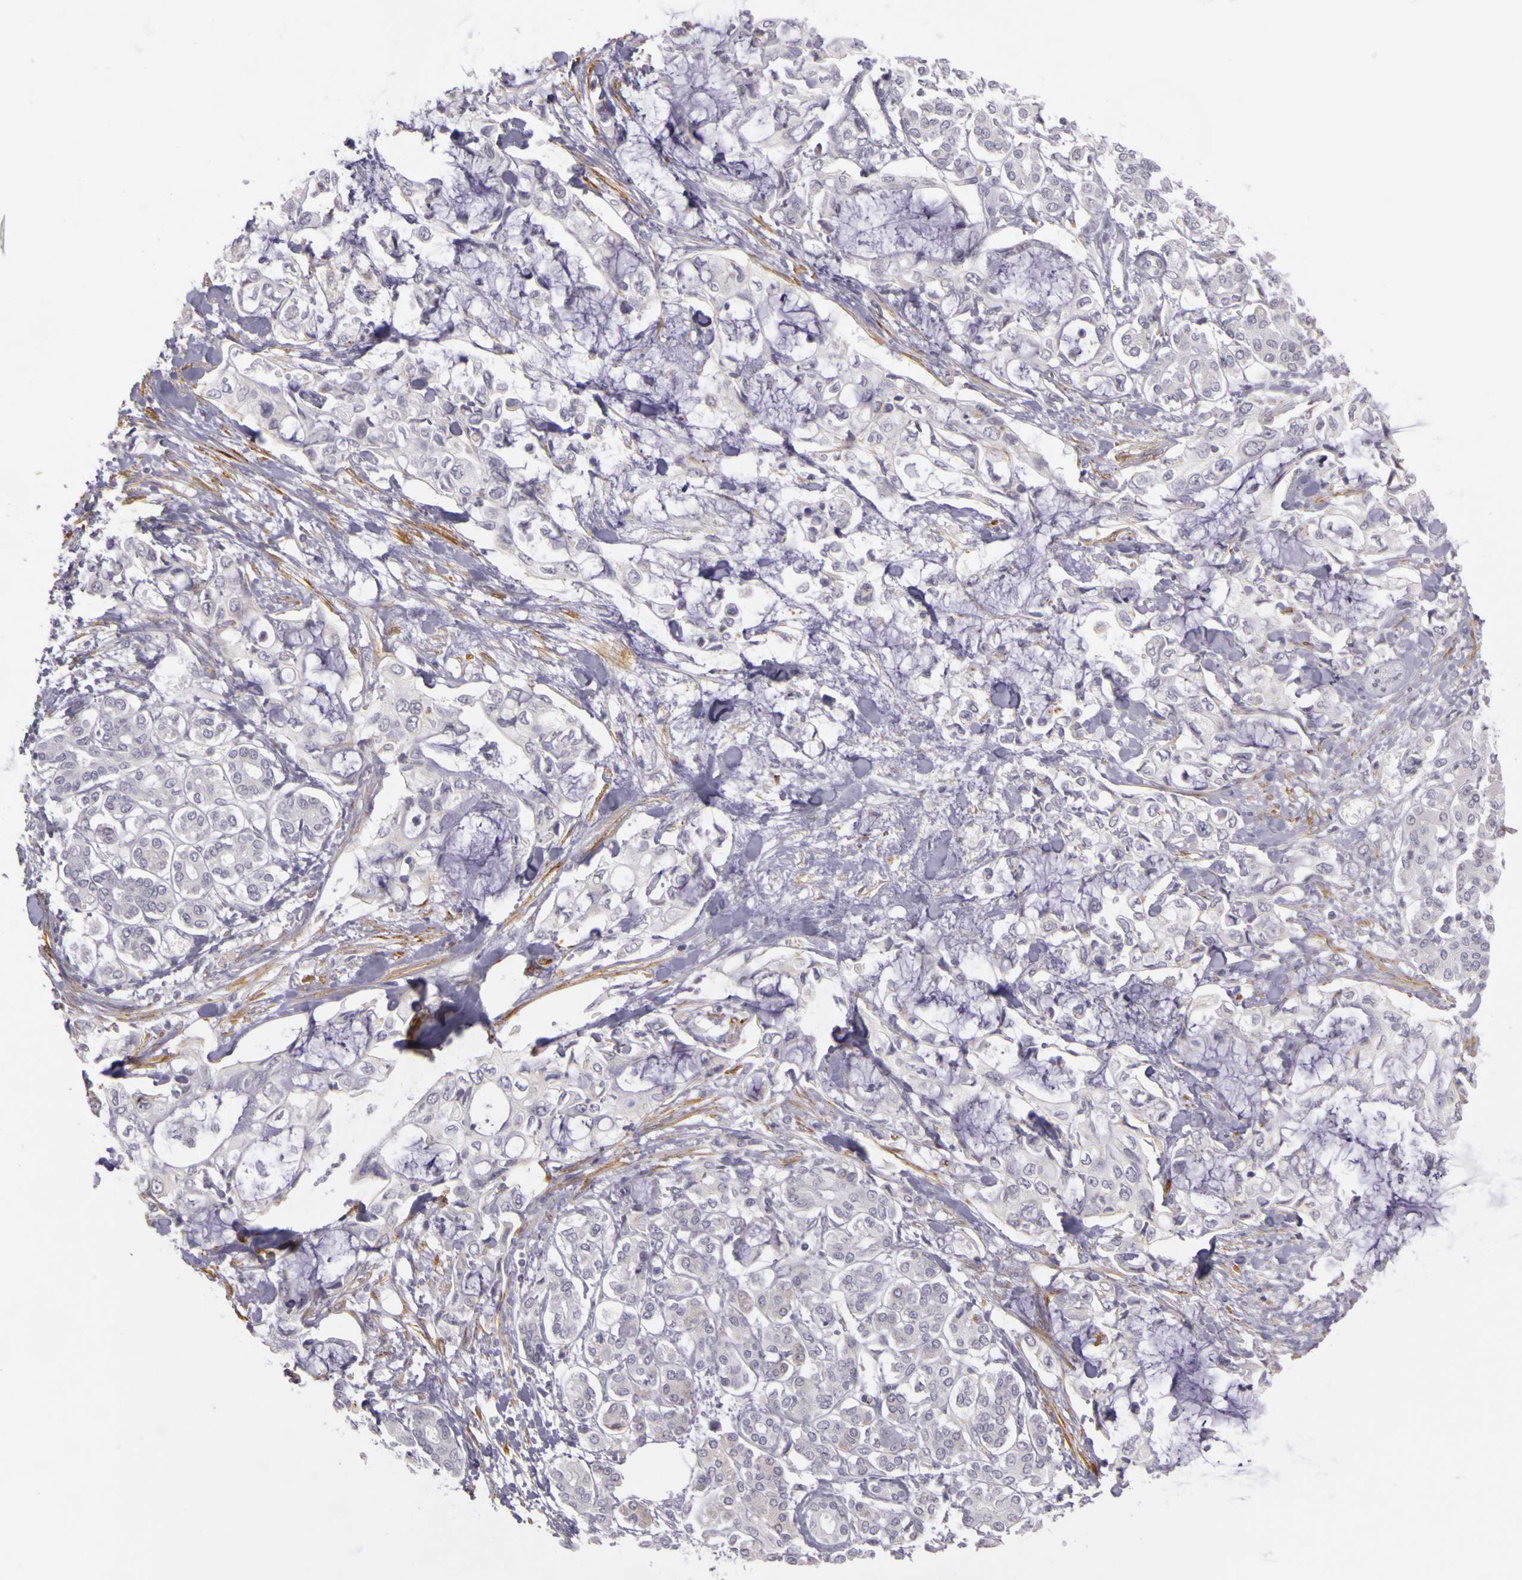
{"staining": {"intensity": "weak", "quantity": "<25%", "location": "cytoplasmic/membranous"}, "tissue": "pancreatic cancer", "cell_type": "Tumor cells", "image_type": "cancer", "snomed": [{"axis": "morphology", "description": "Adenocarcinoma, NOS"}, {"axis": "topography", "description": "Pancreas"}], "caption": "Tumor cells show no significant staining in adenocarcinoma (pancreatic). (Stains: DAB immunohistochemistry with hematoxylin counter stain, Microscopy: brightfield microscopy at high magnification).", "gene": "CNTN2", "patient": {"sex": "female", "age": 70}}